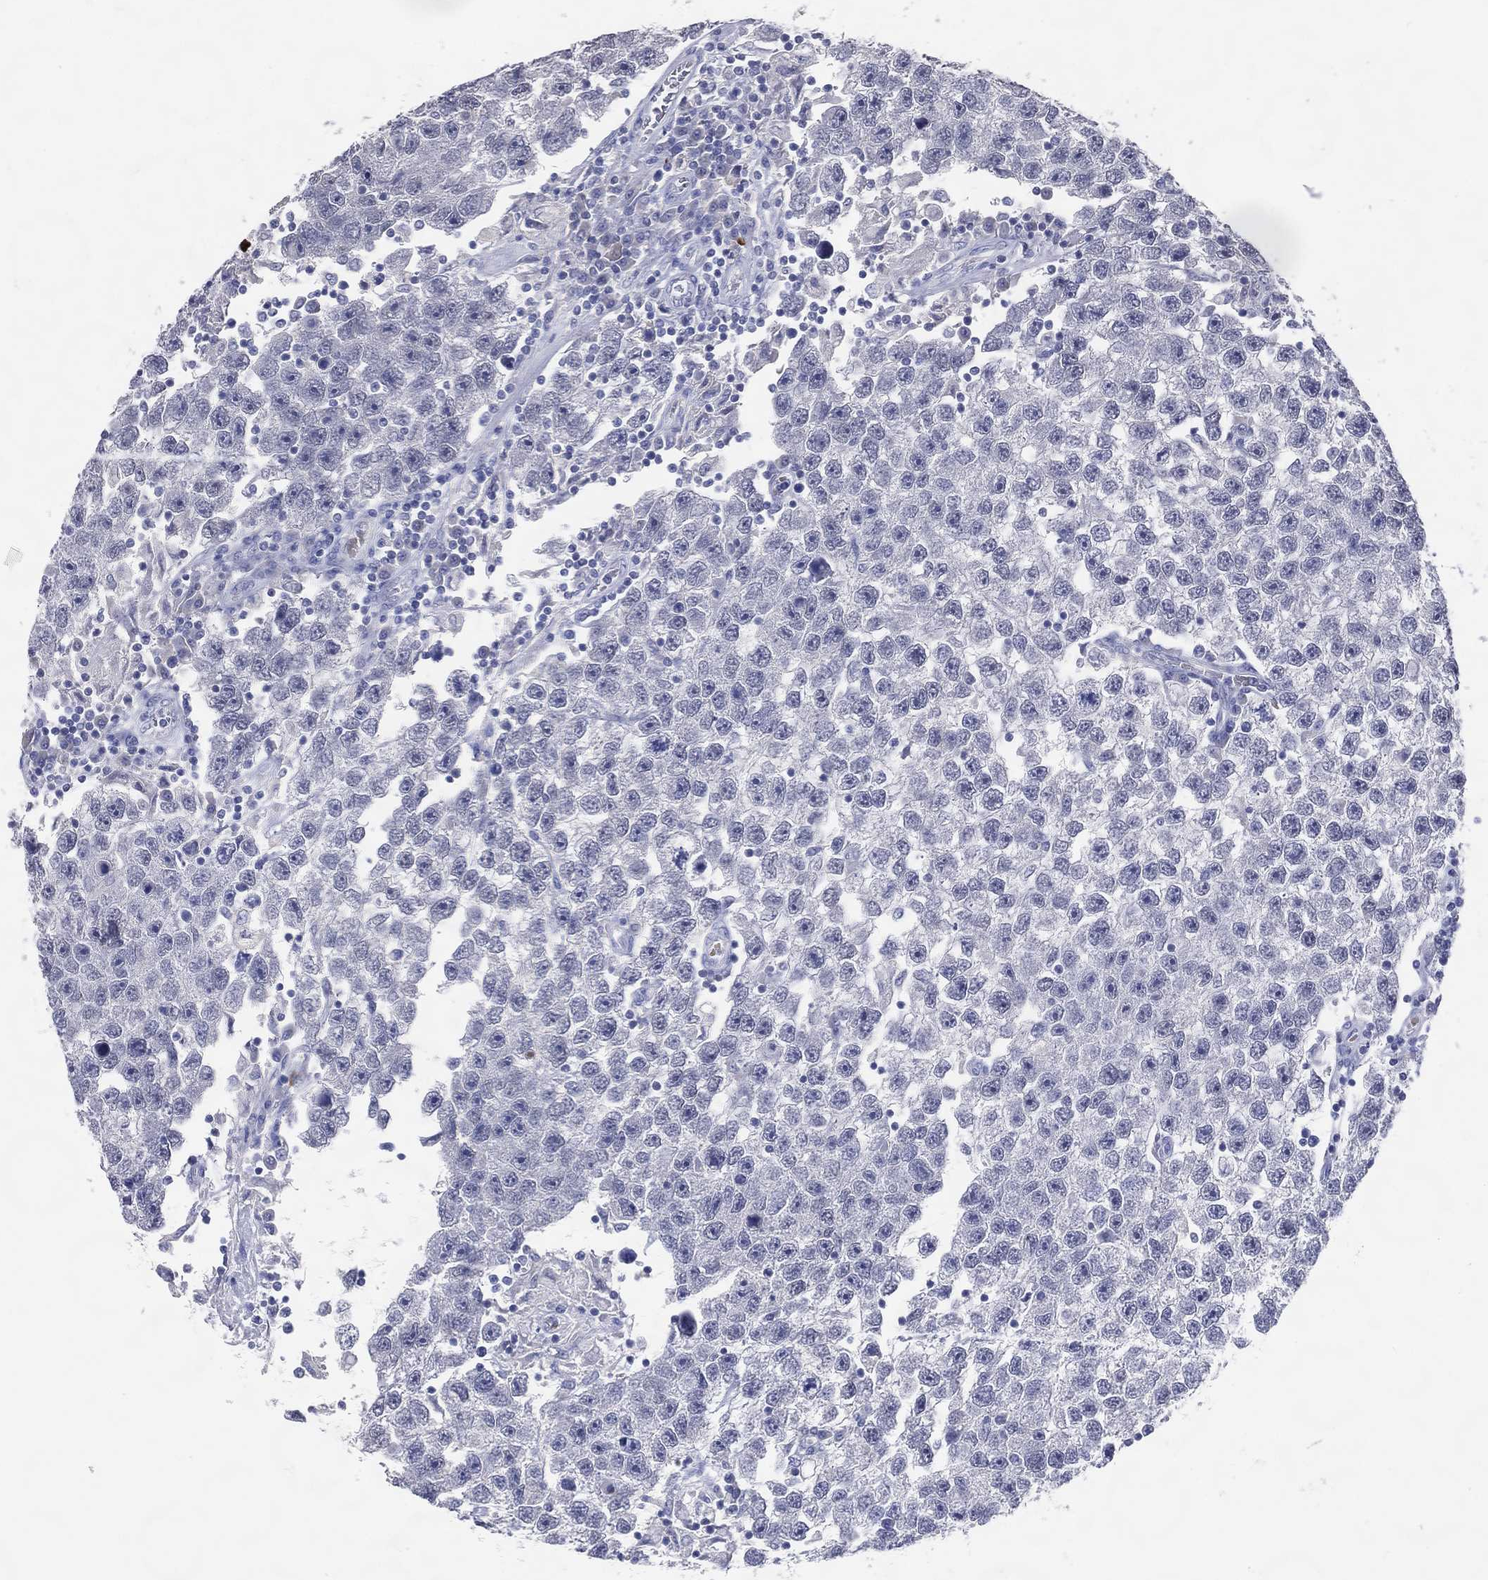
{"staining": {"intensity": "negative", "quantity": "none", "location": "none"}, "tissue": "testis cancer", "cell_type": "Tumor cells", "image_type": "cancer", "snomed": [{"axis": "morphology", "description": "Seminoma, NOS"}, {"axis": "topography", "description": "Testis"}], "caption": "High power microscopy histopathology image of an IHC photomicrograph of testis seminoma, revealing no significant expression in tumor cells.", "gene": "DNAH6", "patient": {"sex": "male", "age": 26}}